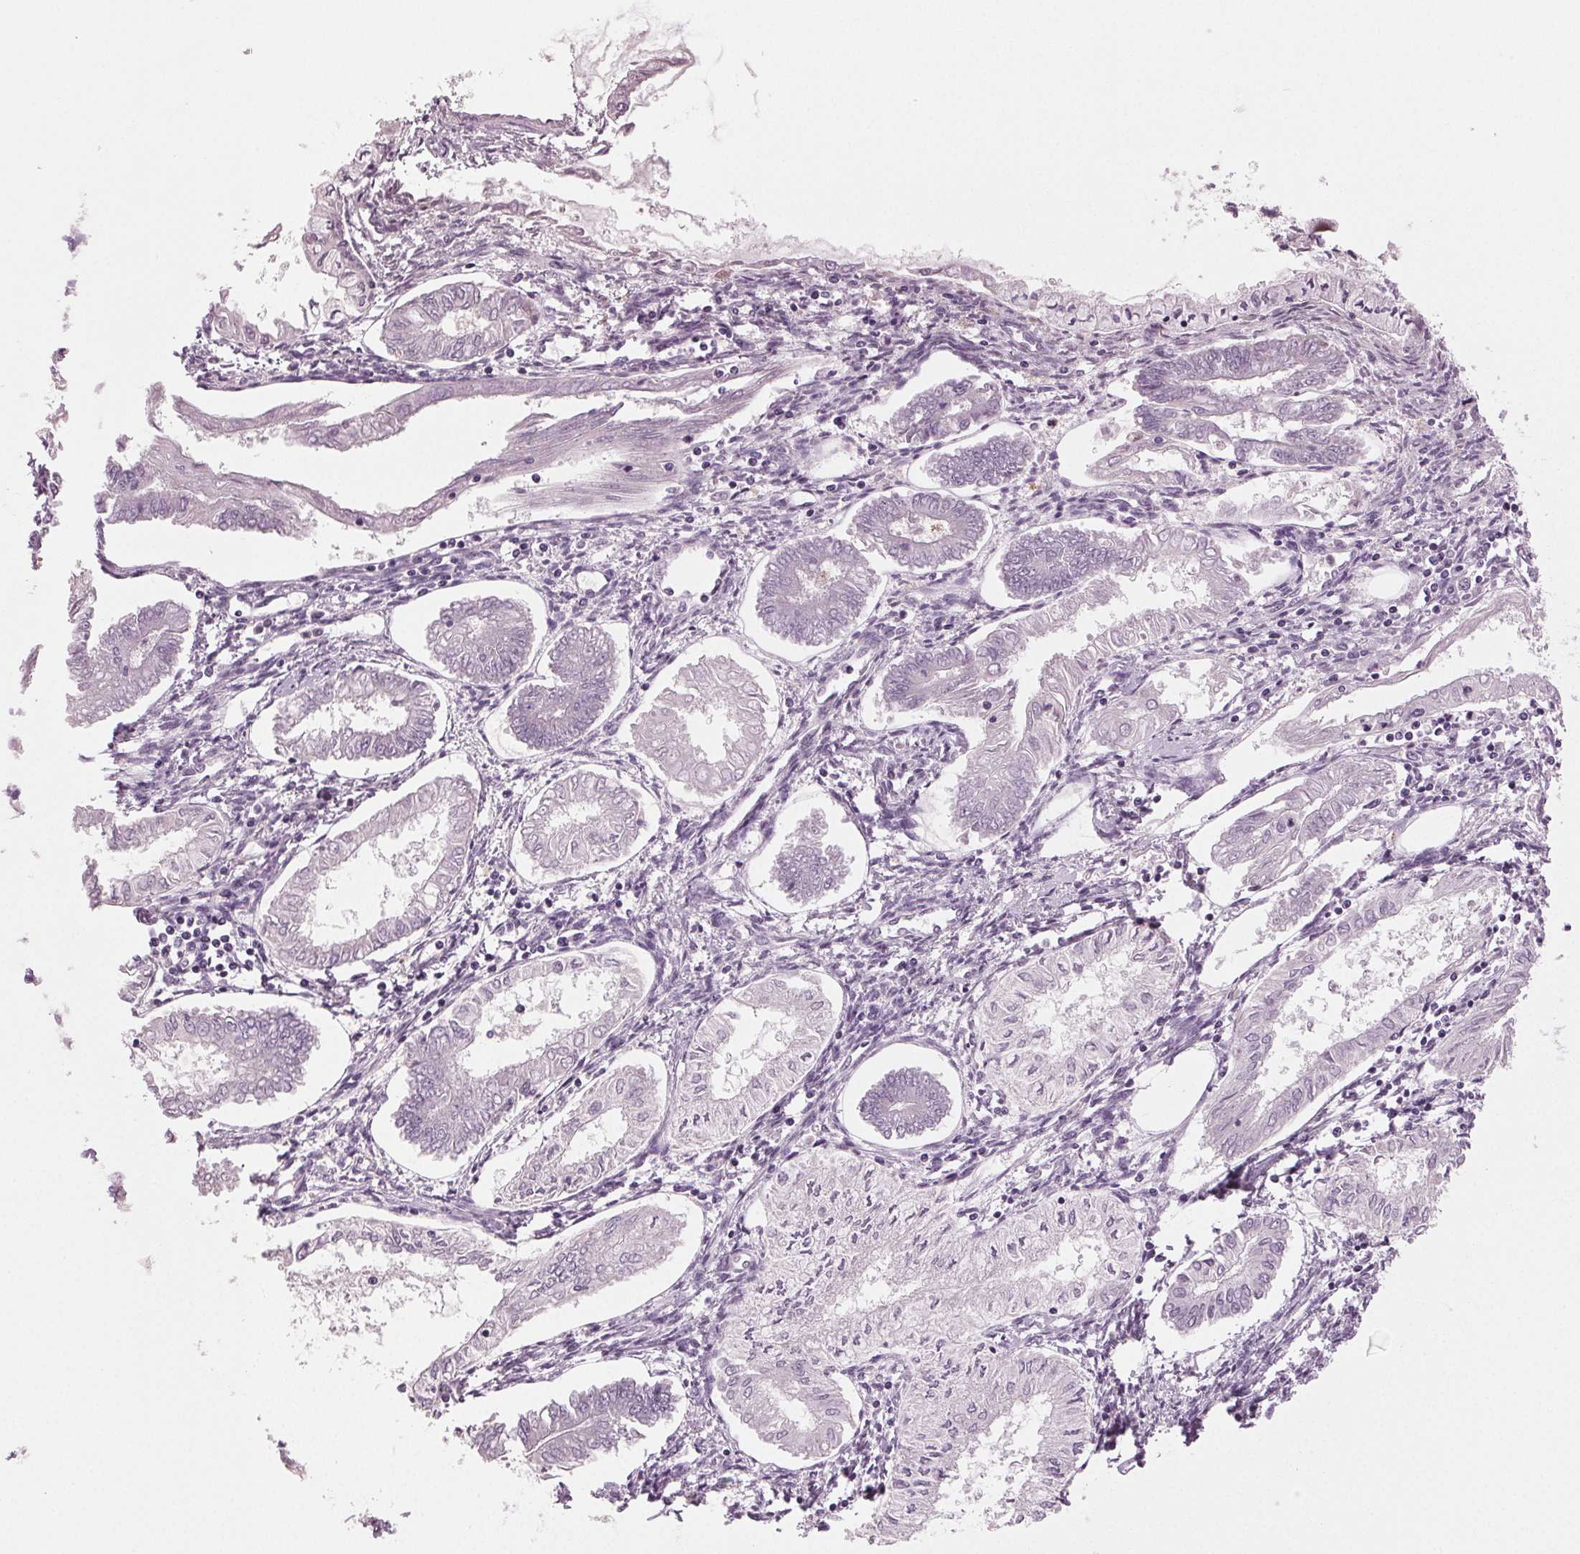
{"staining": {"intensity": "negative", "quantity": "none", "location": "none"}, "tissue": "endometrial cancer", "cell_type": "Tumor cells", "image_type": "cancer", "snomed": [{"axis": "morphology", "description": "Adenocarcinoma, NOS"}, {"axis": "topography", "description": "Endometrium"}], "caption": "Tumor cells are negative for brown protein staining in endometrial cancer (adenocarcinoma).", "gene": "DNAH12", "patient": {"sex": "female", "age": 68}}